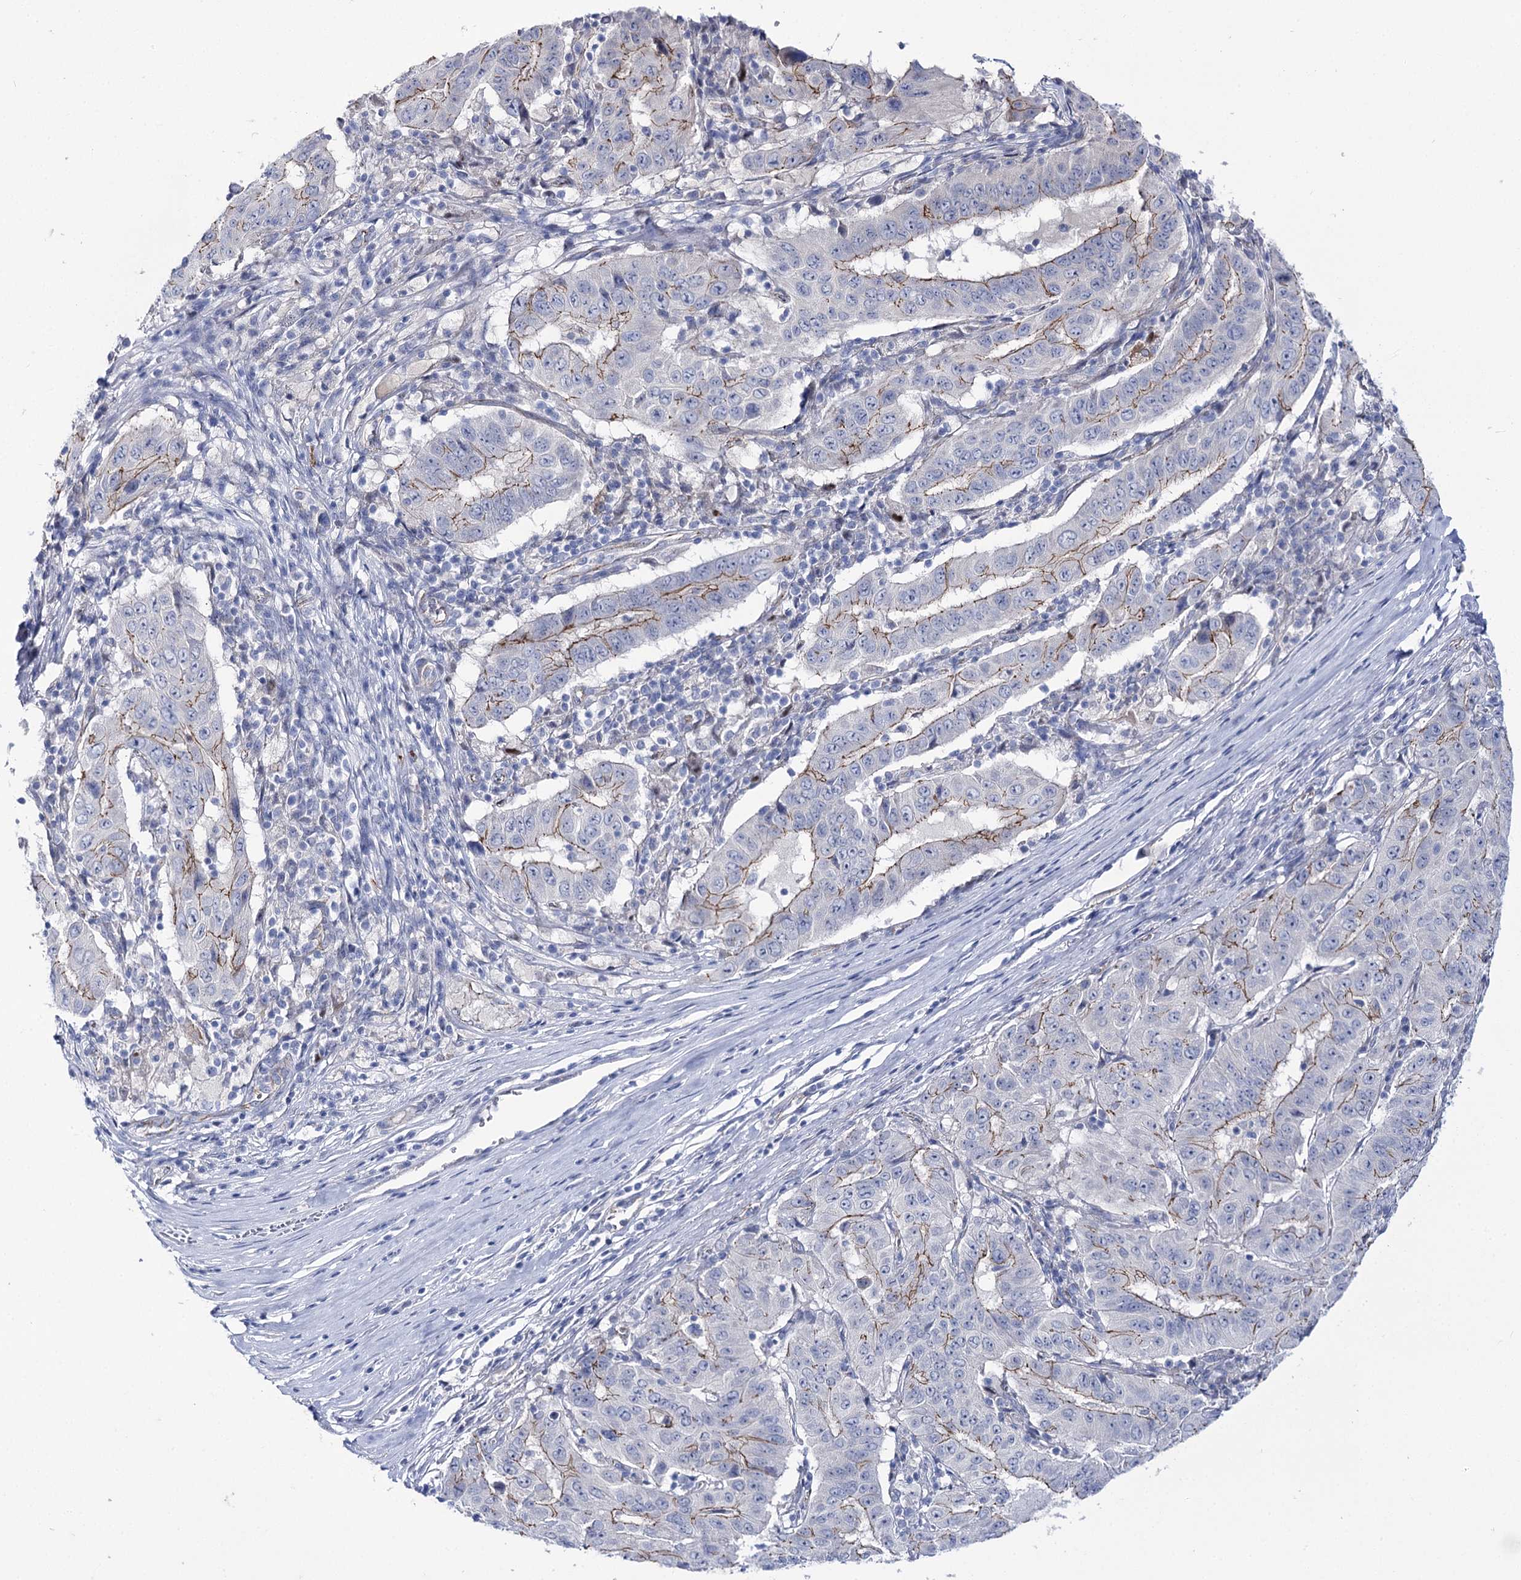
{"staining": {"intensity": "moderate", "quantity": "<25%", "location": "cytoplasmic/membranous"}, "tissue": "pancreatic cancer", "cell_type": "Tumor cells", "image_type": "cancer", "snomed": [{"axis": "morphology", "description": "Adenocarcinoma, NOS"}, {"axis": "topography", "description": "Pancreas"}], "caption": "A brown stain labels moderate cytoplasmic/membranous positivity of a protein in human pancreatic cancer tumor cells.", "gene": "NRAP", "patient": {"sex": "male", "age": 63}}